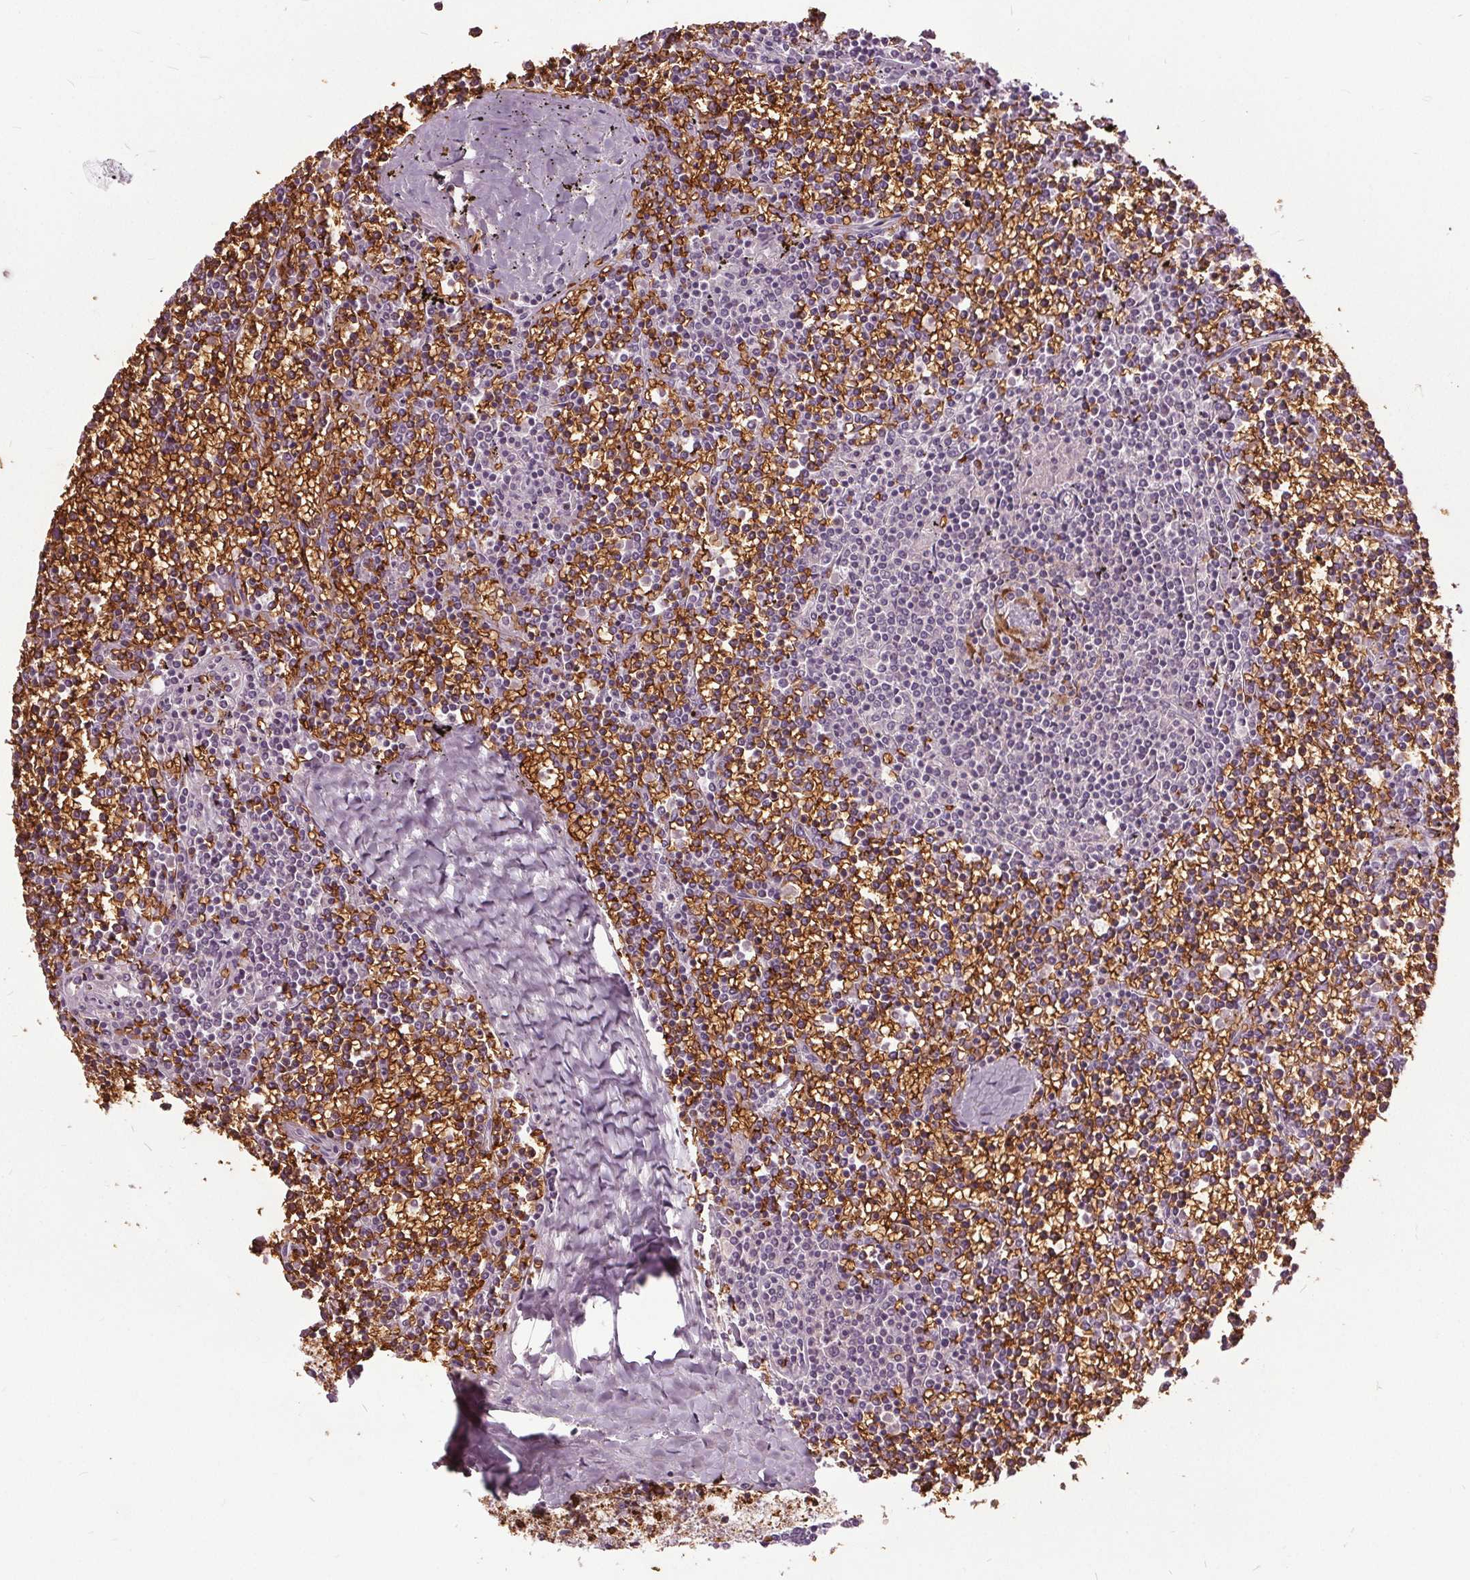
{"staining": {"intensity": "negative", "quantity": "none", "location": "none"}, "tissue": "lymphoma", "cell_type": "Tumor cells", "image_type": "cancer", "snomed": [{"axis": "morphology", "description": "Malignant lymphoma, non-Hodgkin's type, Low grade"}, {"axis": "topography", "description": "Spleen"}], "caption": "Tumor cells are negative for protein expression in human malignant lymphoma, non-Hodgkin's type (low-grade).", "gene": "SLC4A1", "patient": {"sex": "female", "age": 19}}